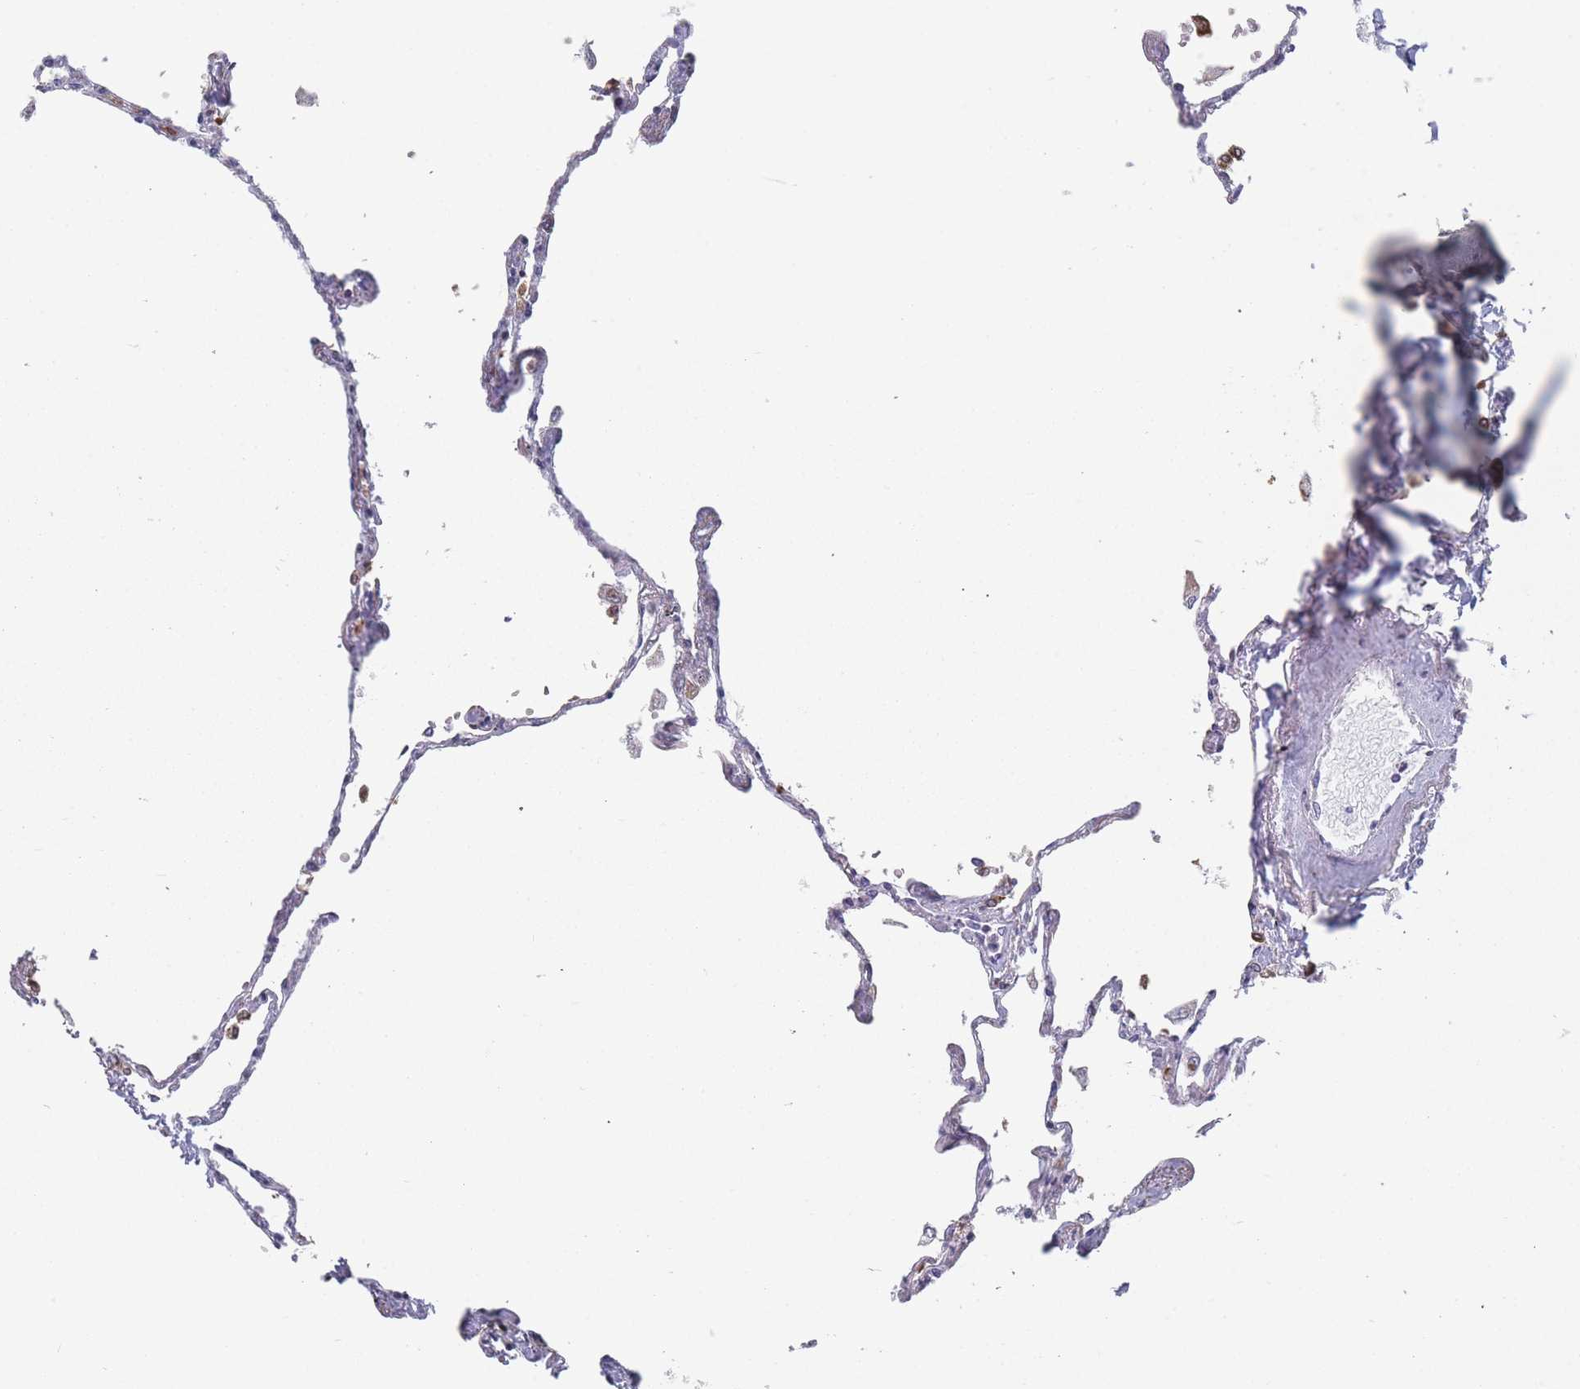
{"staining": {"intensity": "moderate", "quantity": "25%-75%", "location": "cytoplasmic/membranous"}, "tissue": "lung", "cell_type": "Alveolar cells", "image_type": "normal", "snomed": [{"axis": "morphology", "description": "Normal tissue, NOS"}, {"axis": "topography", "description": "Lung"}], "caption": "There is medium levels of moderate cytoplasmic/membranous positivity in alveolar cells of benign lung, as demonstrated by immunohistochemical staining (brown color).", "gene": "TMED10", "patient": {"sex": "female", "age": 67}}